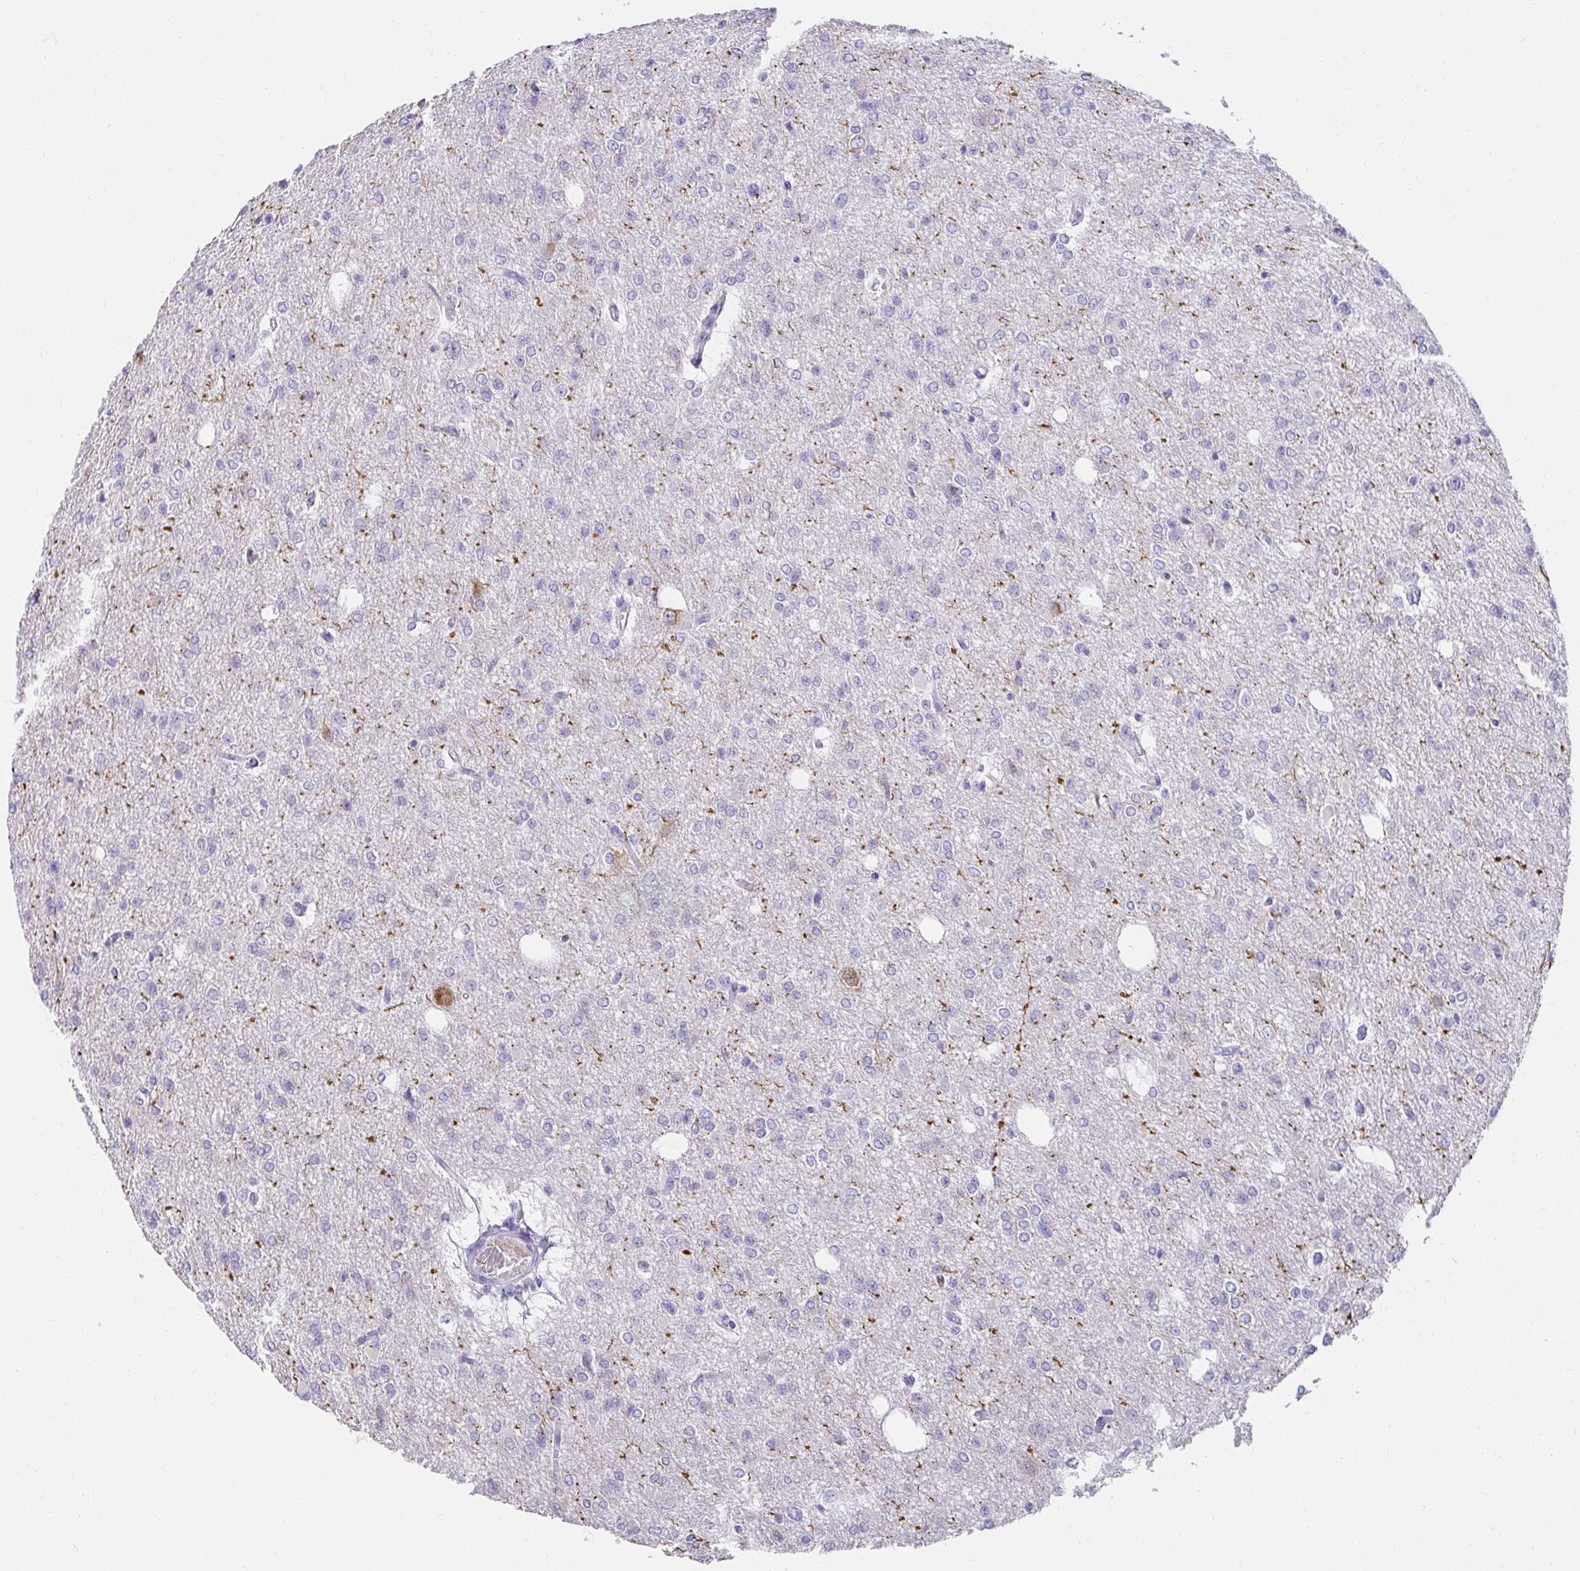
{"staining": {"intensity": "negative", "quantity": "none", "location": "none"}, "tissue": "glioma", "cell_type": "Tumor cells", "image_type": "cancer", "snomed": [{"axis": "morphology", "description": "Glioma, malignant, Low grade"}, {"axis": "topography", "description": "Brain"}], "caption": "IHC photomicrograph of neoplastic tissue: low-grade glioma (malignant) stained with DAB demonstrates no significant protein staining in tumor cells.", "gene": "VGLL1", "patient": {"sex": "male", "age": 26}}